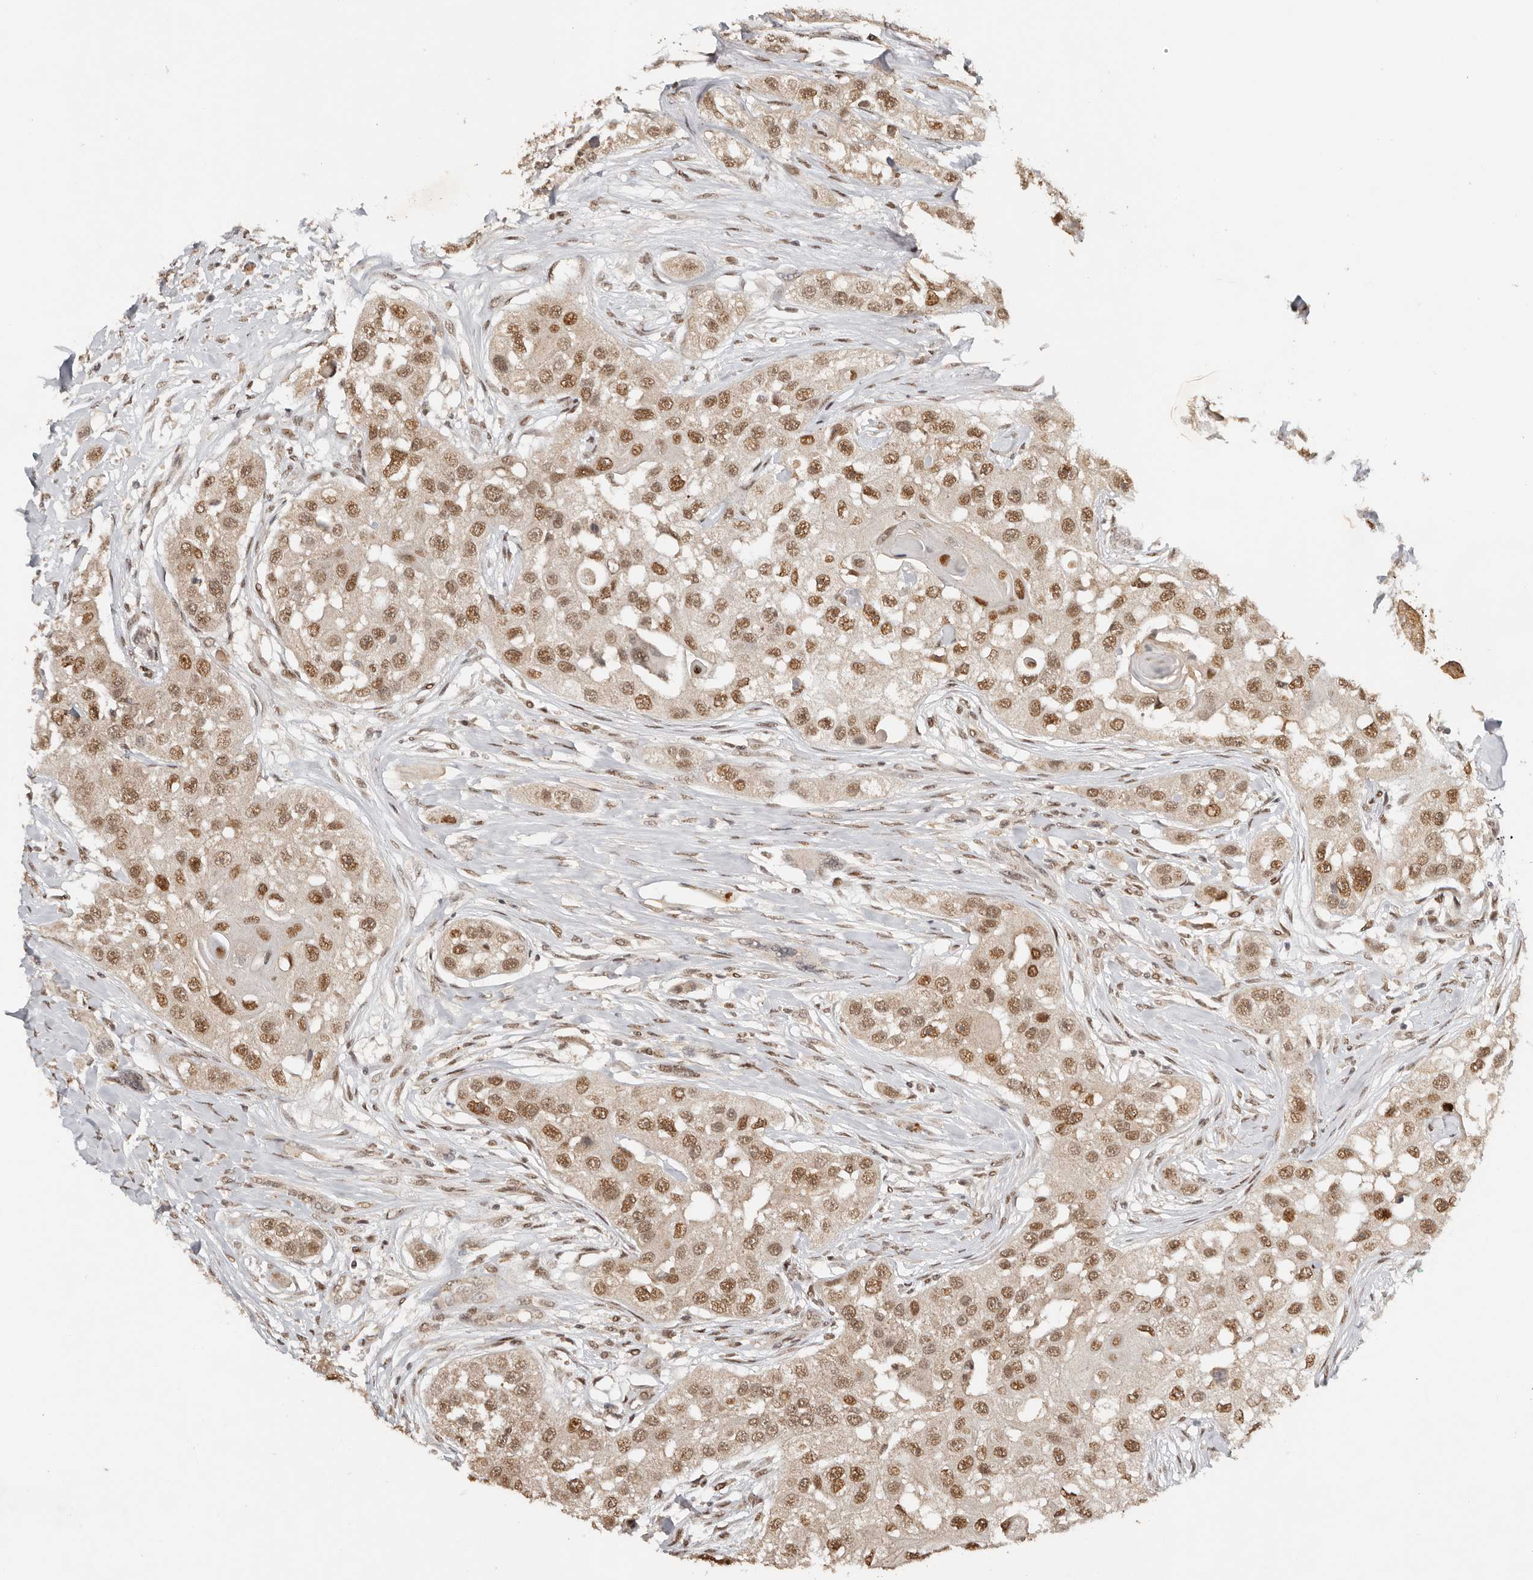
{"staining": {"intensity": "weak", "quantity": ">75%", "location": "cytoplasmic/membranous,nuclear"}, "tissue": "head and neck cancer", "cell_type": "Tumor cells", "image_type": "cancer", "snomed": [{"axis": "morphology", "description": "Normal tissue, NOS"}, {"axis": "morphology", "description": "Squamous cell carcinoma, NOS"}, {"axis": "topography", "description": "Skeletal muscle"}, {"axis": "topography", "description": "Head-Neck"}], "caption": "About >75% of tumor cells in human head and neck cancer reveal weak cytoplasmic/membranous and nuclear protein positivity as visualized by brown immunohistochemical staining.", "gene": "SEC14L1", "patient": {"sex": "male", "age": 51}}